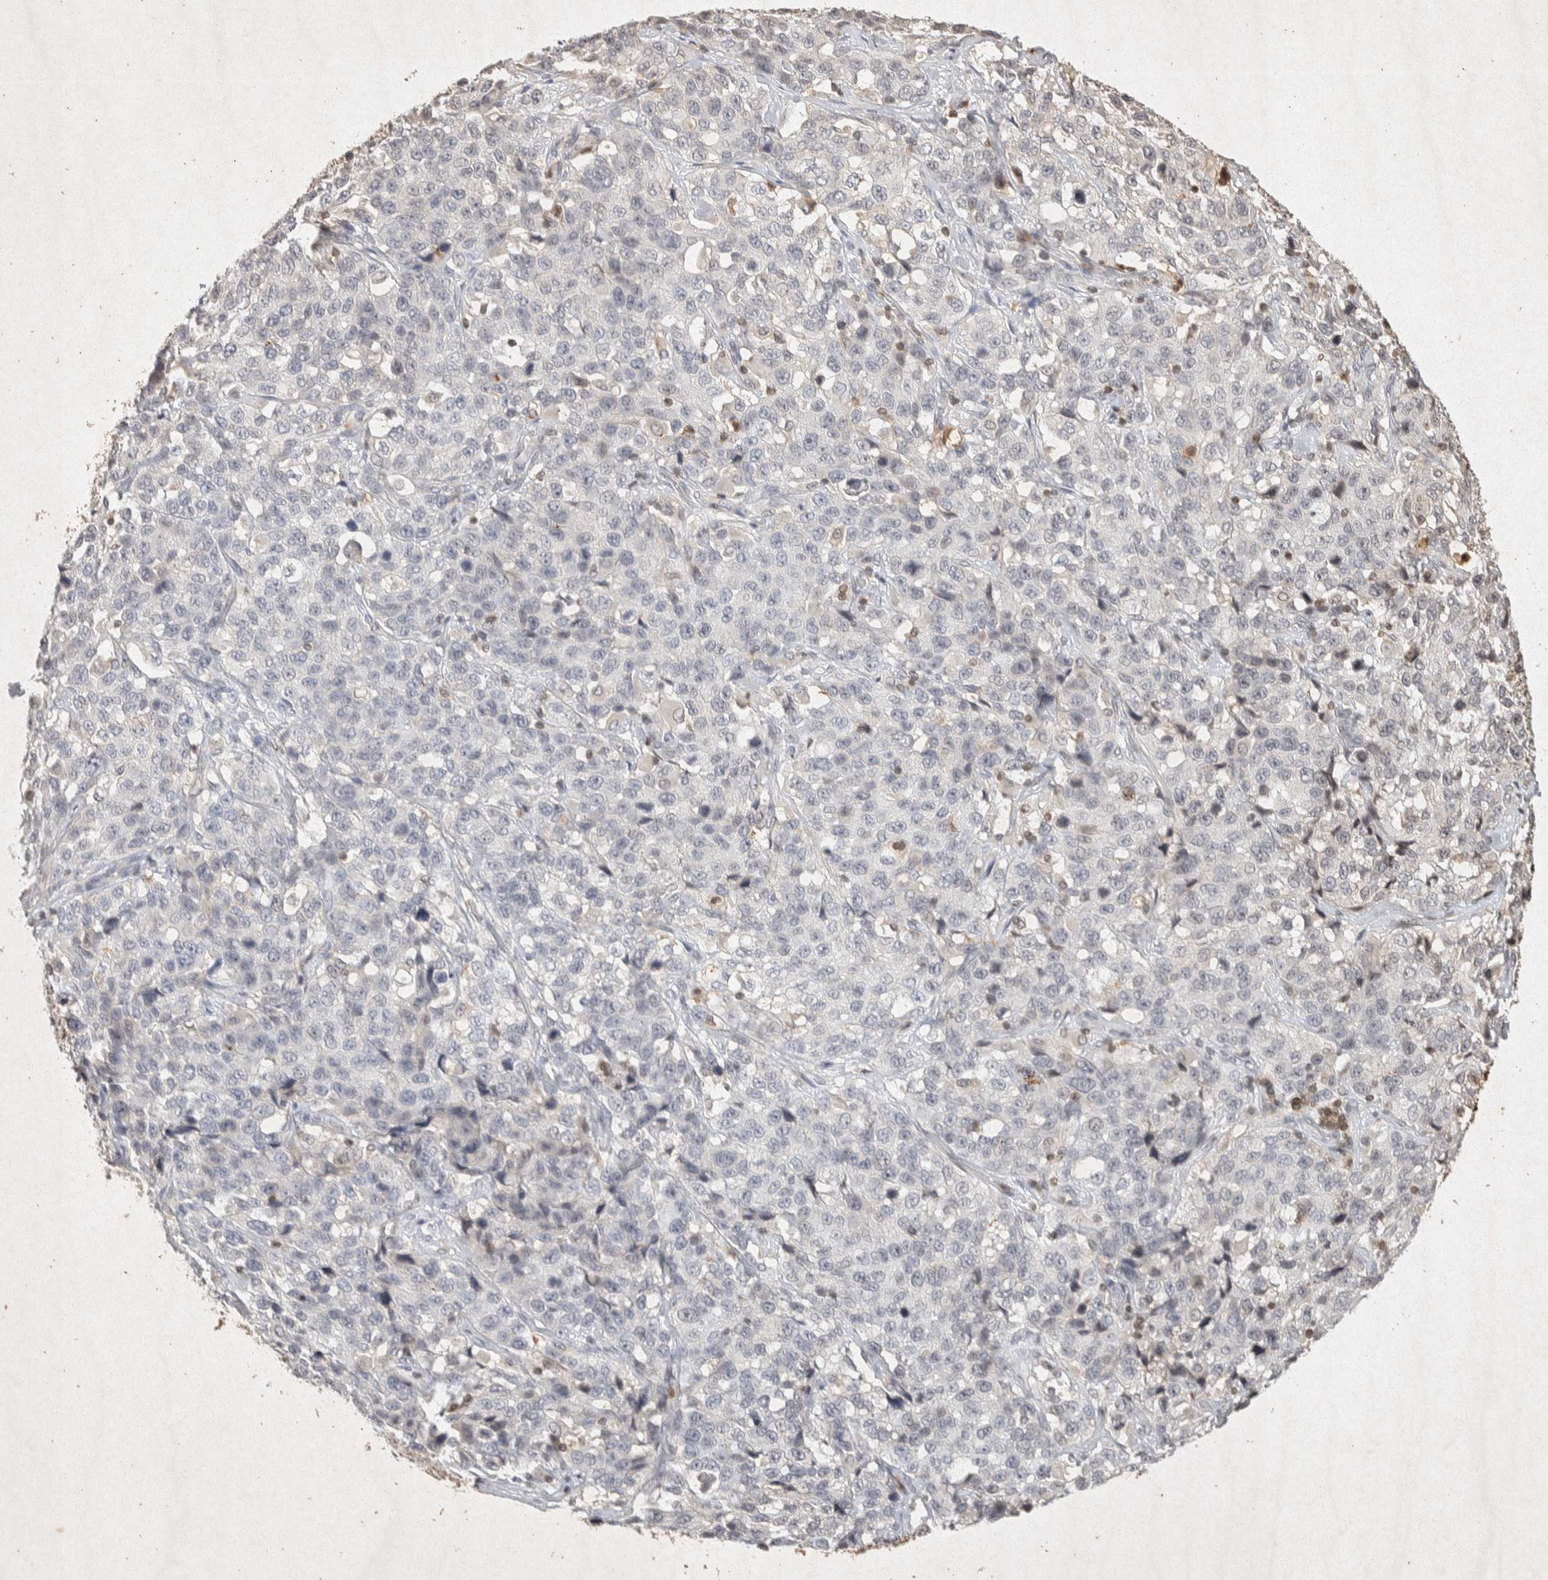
{"staining": {"intensity": "negative", "quantity": "none", "location": "none"}, "tissue": "stomach cancer", "cell_type": "Tumor cells", "image_type": "cancer", "snomed": [{"axis": "morphology", "description": "Normal tissue, NOS"}, {"axis": "morphology", "description": "Adenocarcinoma, NOS"}, {"axis": "topography", "description": "Stomach"}], "caption": "The histopathology image shows no staining of tumor cells in stomach cancer (adenocarcinoma).", "gene": "RAC2", "patient": {"sex": "male", "age": 48}}